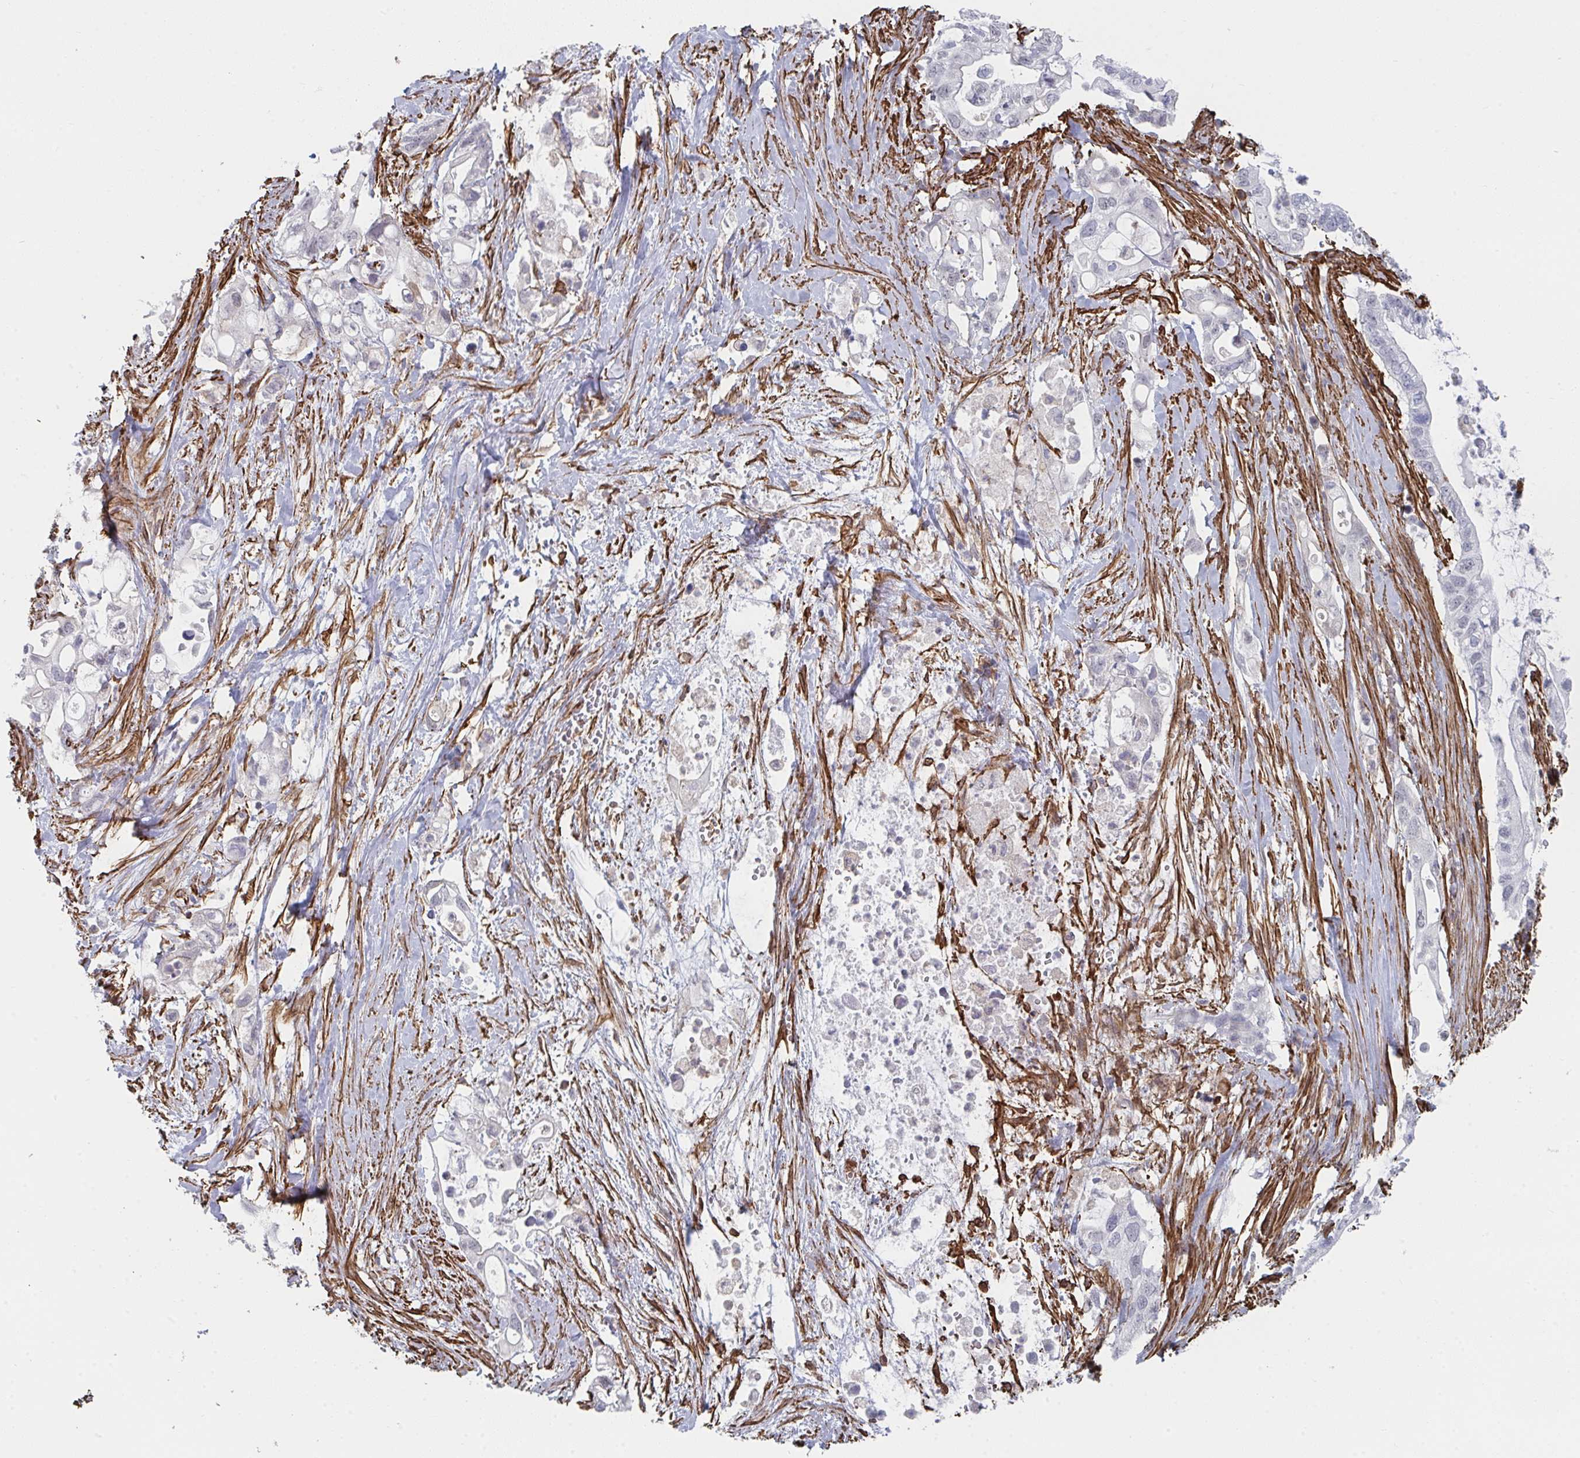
{"staining": {"intensity": "negative", "quantity": "none", "location": "none"}, "tissue": "pancreatic cancer", "cell_type": "Tumor cells", "image_type": "cancer", "snomed": [{"axis": "morphology", "description": "Adenocarcinoma, NOS"}, {"axis": "topography", "description": "Pancreas"}], "caption": "Immunohistochemistry (IHC) image of neoplastic tissue: pancreatic cancer stained with DAB demonstrates no significant protein staining in tumor cells.", "gene": "NEURL4", "patient": {"sex": "female", "age": 72}}